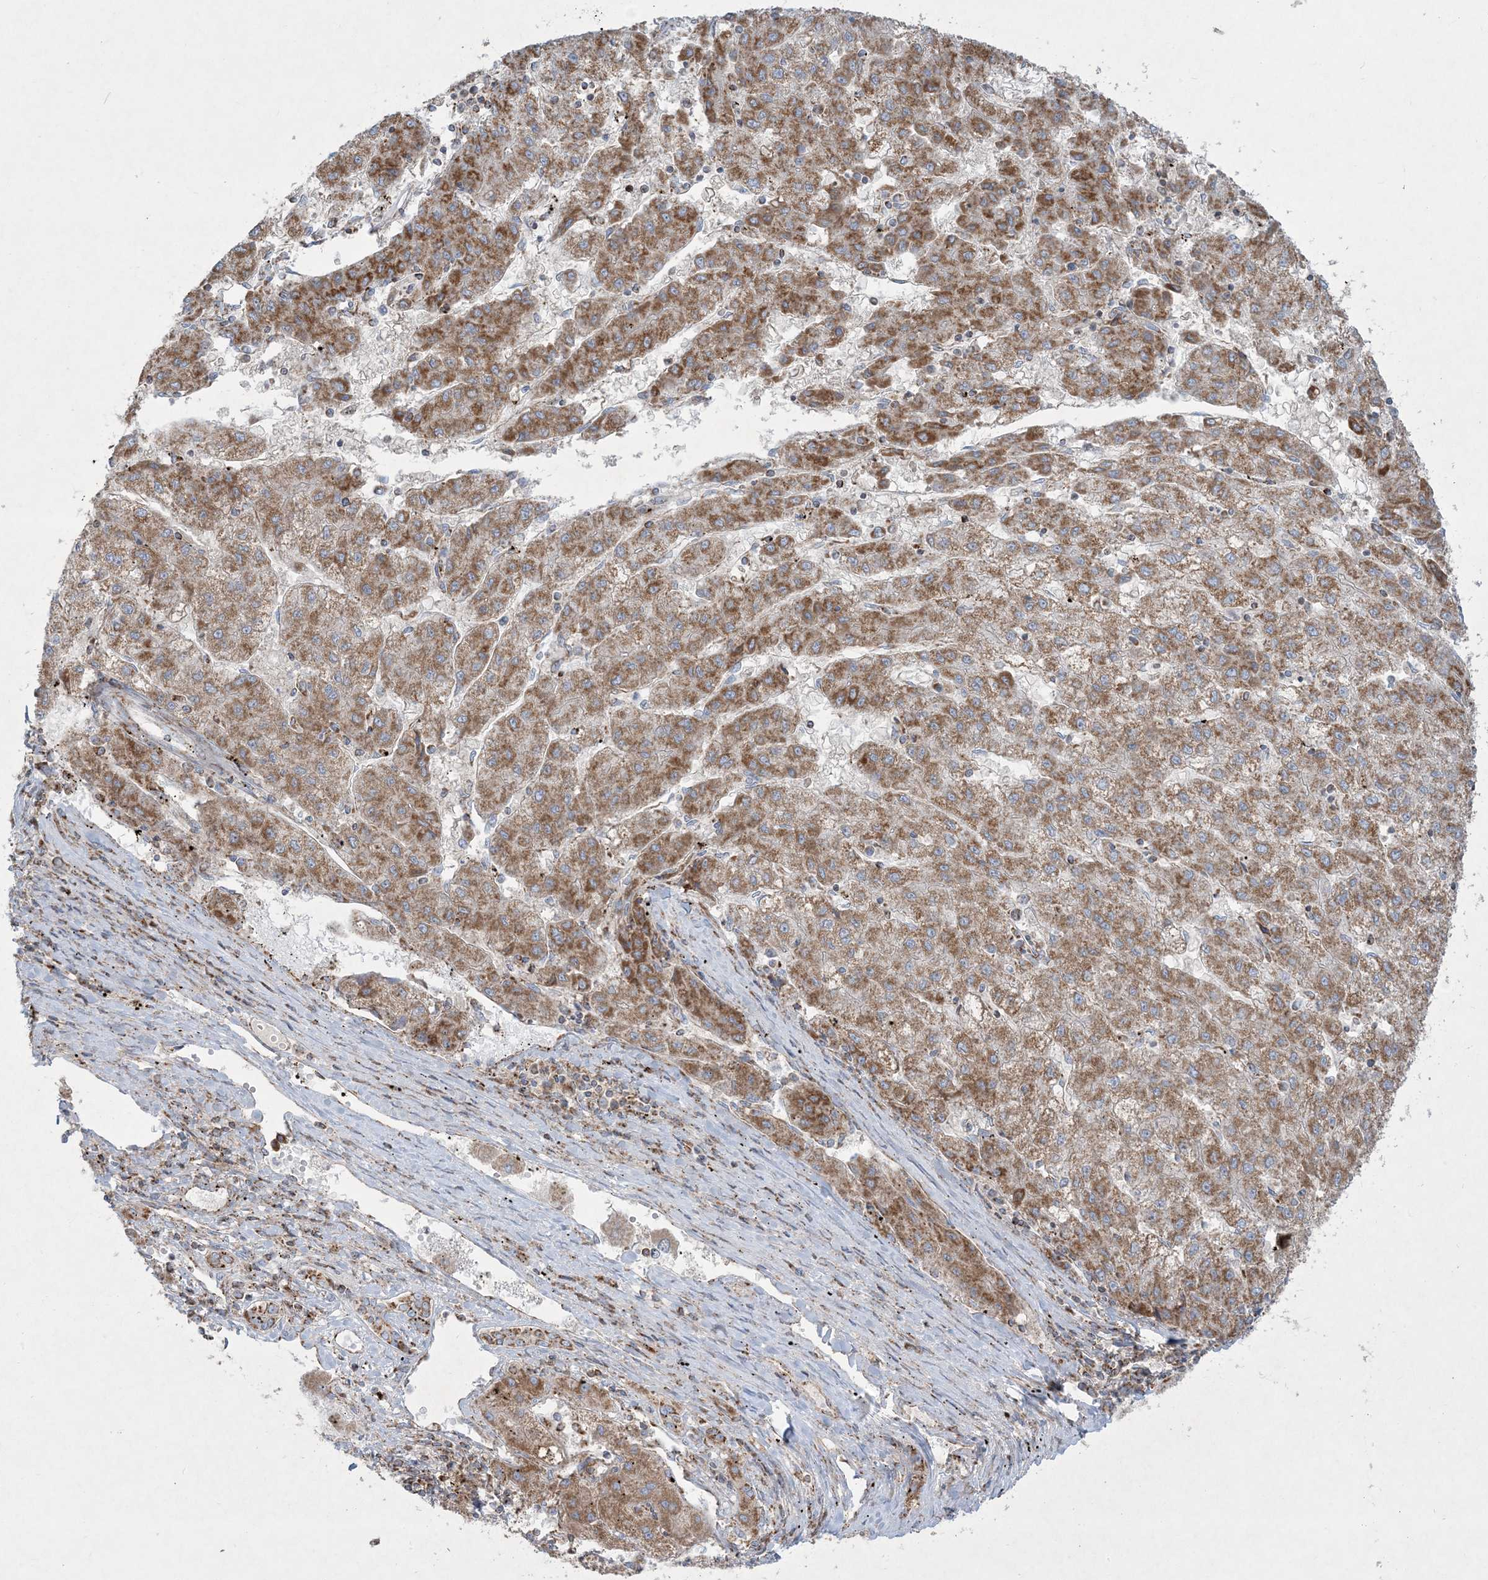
{"staining": {"intensity": "moderate", "quantity": ">75%", "location": "cytoplasmic/membranous"}, "tissue": "liver cancer", "cell_type": "Tumor cells", "image_type": "cancer", "snomed": [{"axis": "morphology", "description": "Carcinoma, Hepatocellular, NOS"}, {"axis": "topography", "description": "Liver"}], "caption": "This micrograph demonstrates immunohistochemistry staining of human liver hepatocellular carcinoma, with medium moderate cytoplasmic/membranous positivity in about >75% of tumor cells.", "gene": "BEND4", "patient": {"sex": "male", "age": 72}}